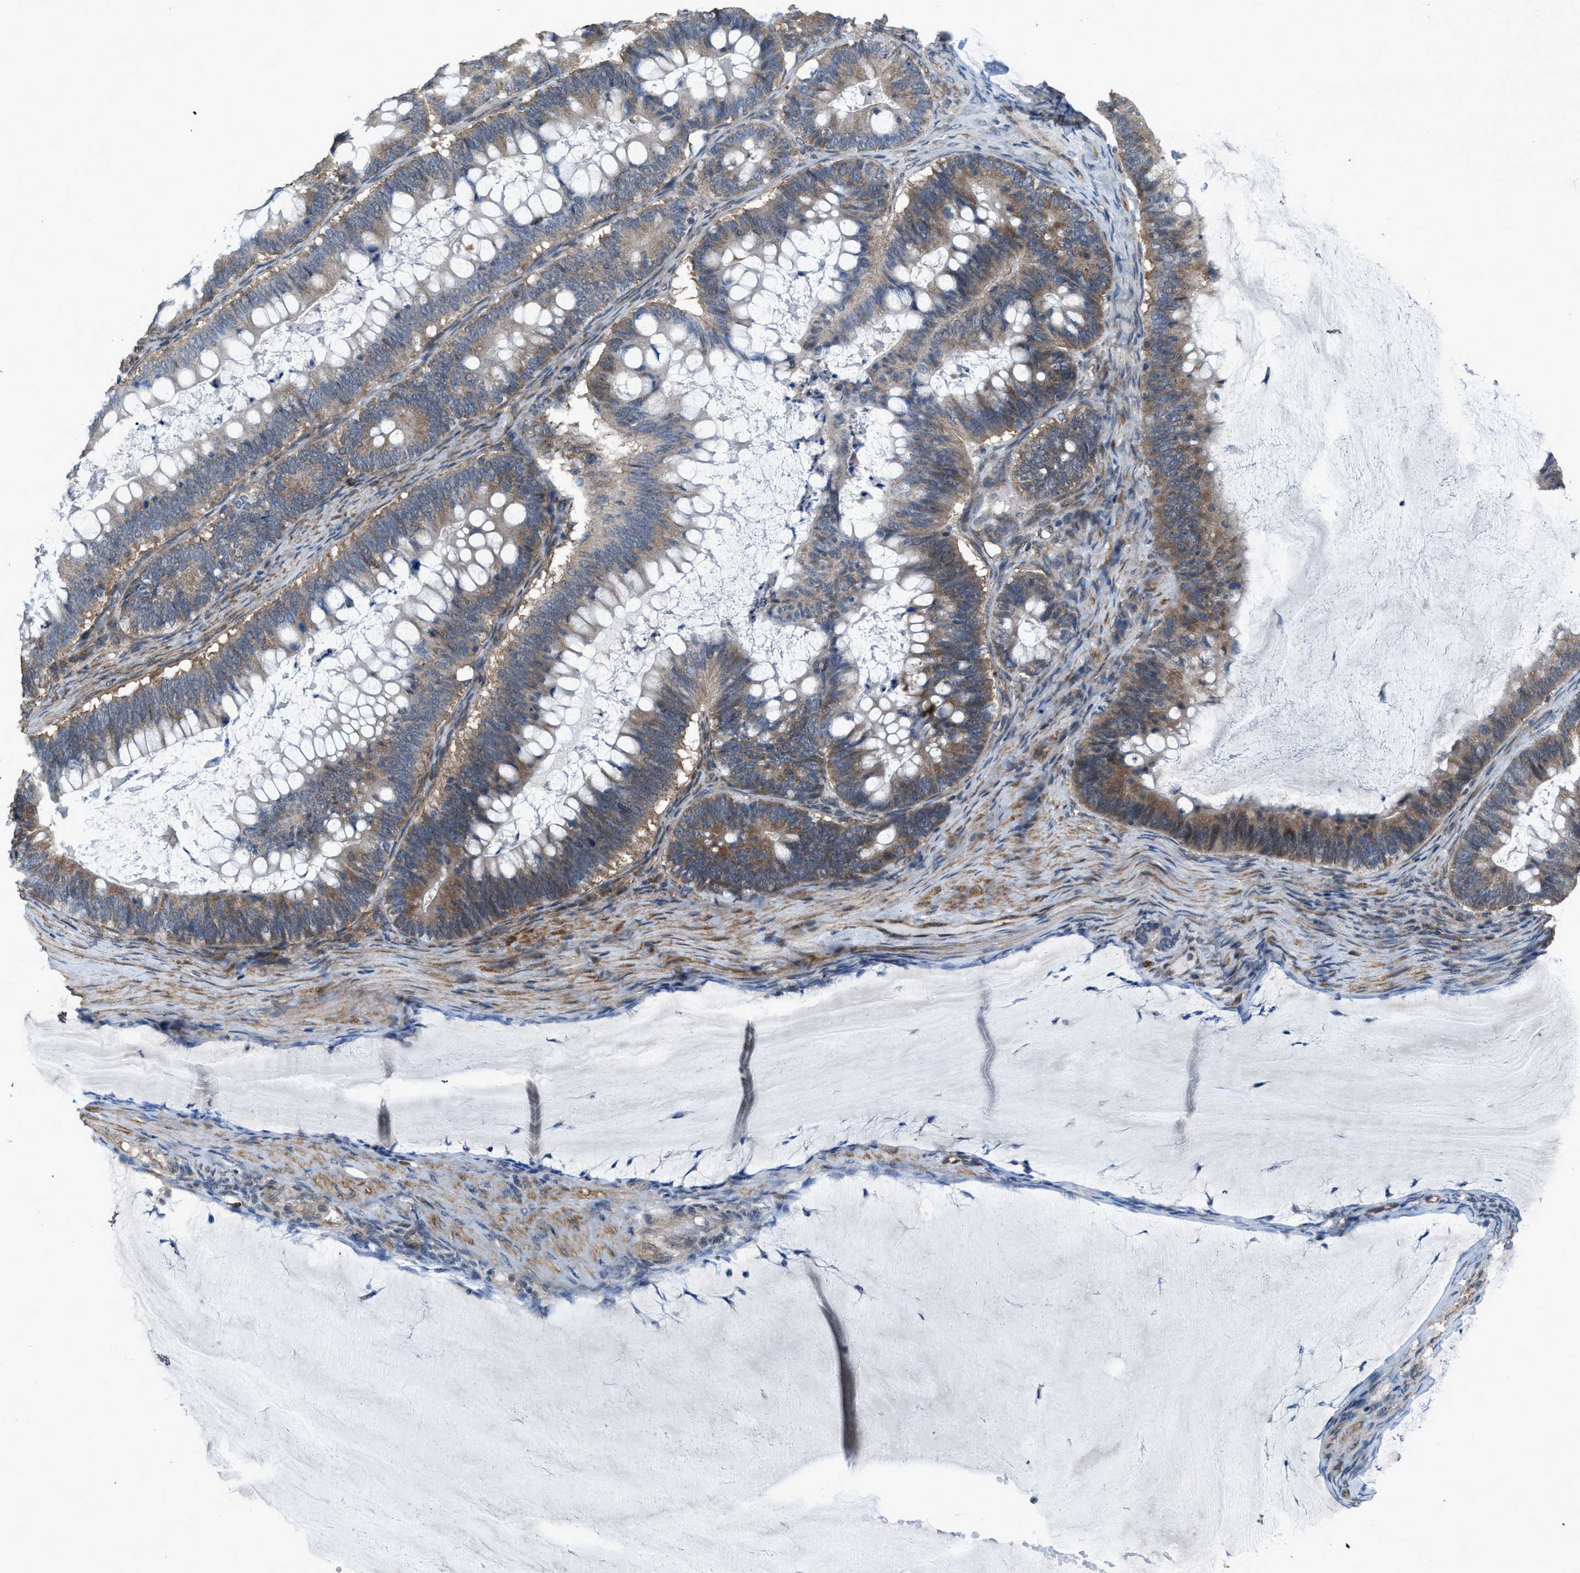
{"staining": {"intensity": "moderate", "quantity": "25%-75%", "location": "cytoplasmic/membranous"}, "tissue": "ovarian cancer", "cell_type": "Tumor cells", "image_type": "cancer", "snomed": [{"axis": "morphology", "description": "Cystadenocarcinoma, mucinous, NOS"}, {"axis": "topography", "description": "Ovary"}], "caption": "Ovarian mucinous cystadenocarcinoma stained for a protein (brown) reveals moderate cytoplasmic/membranous positive staining in about 25%-75% of tumor cells.", "gene": "ARL6", "patient": {"sex": "female", "age": 61}}